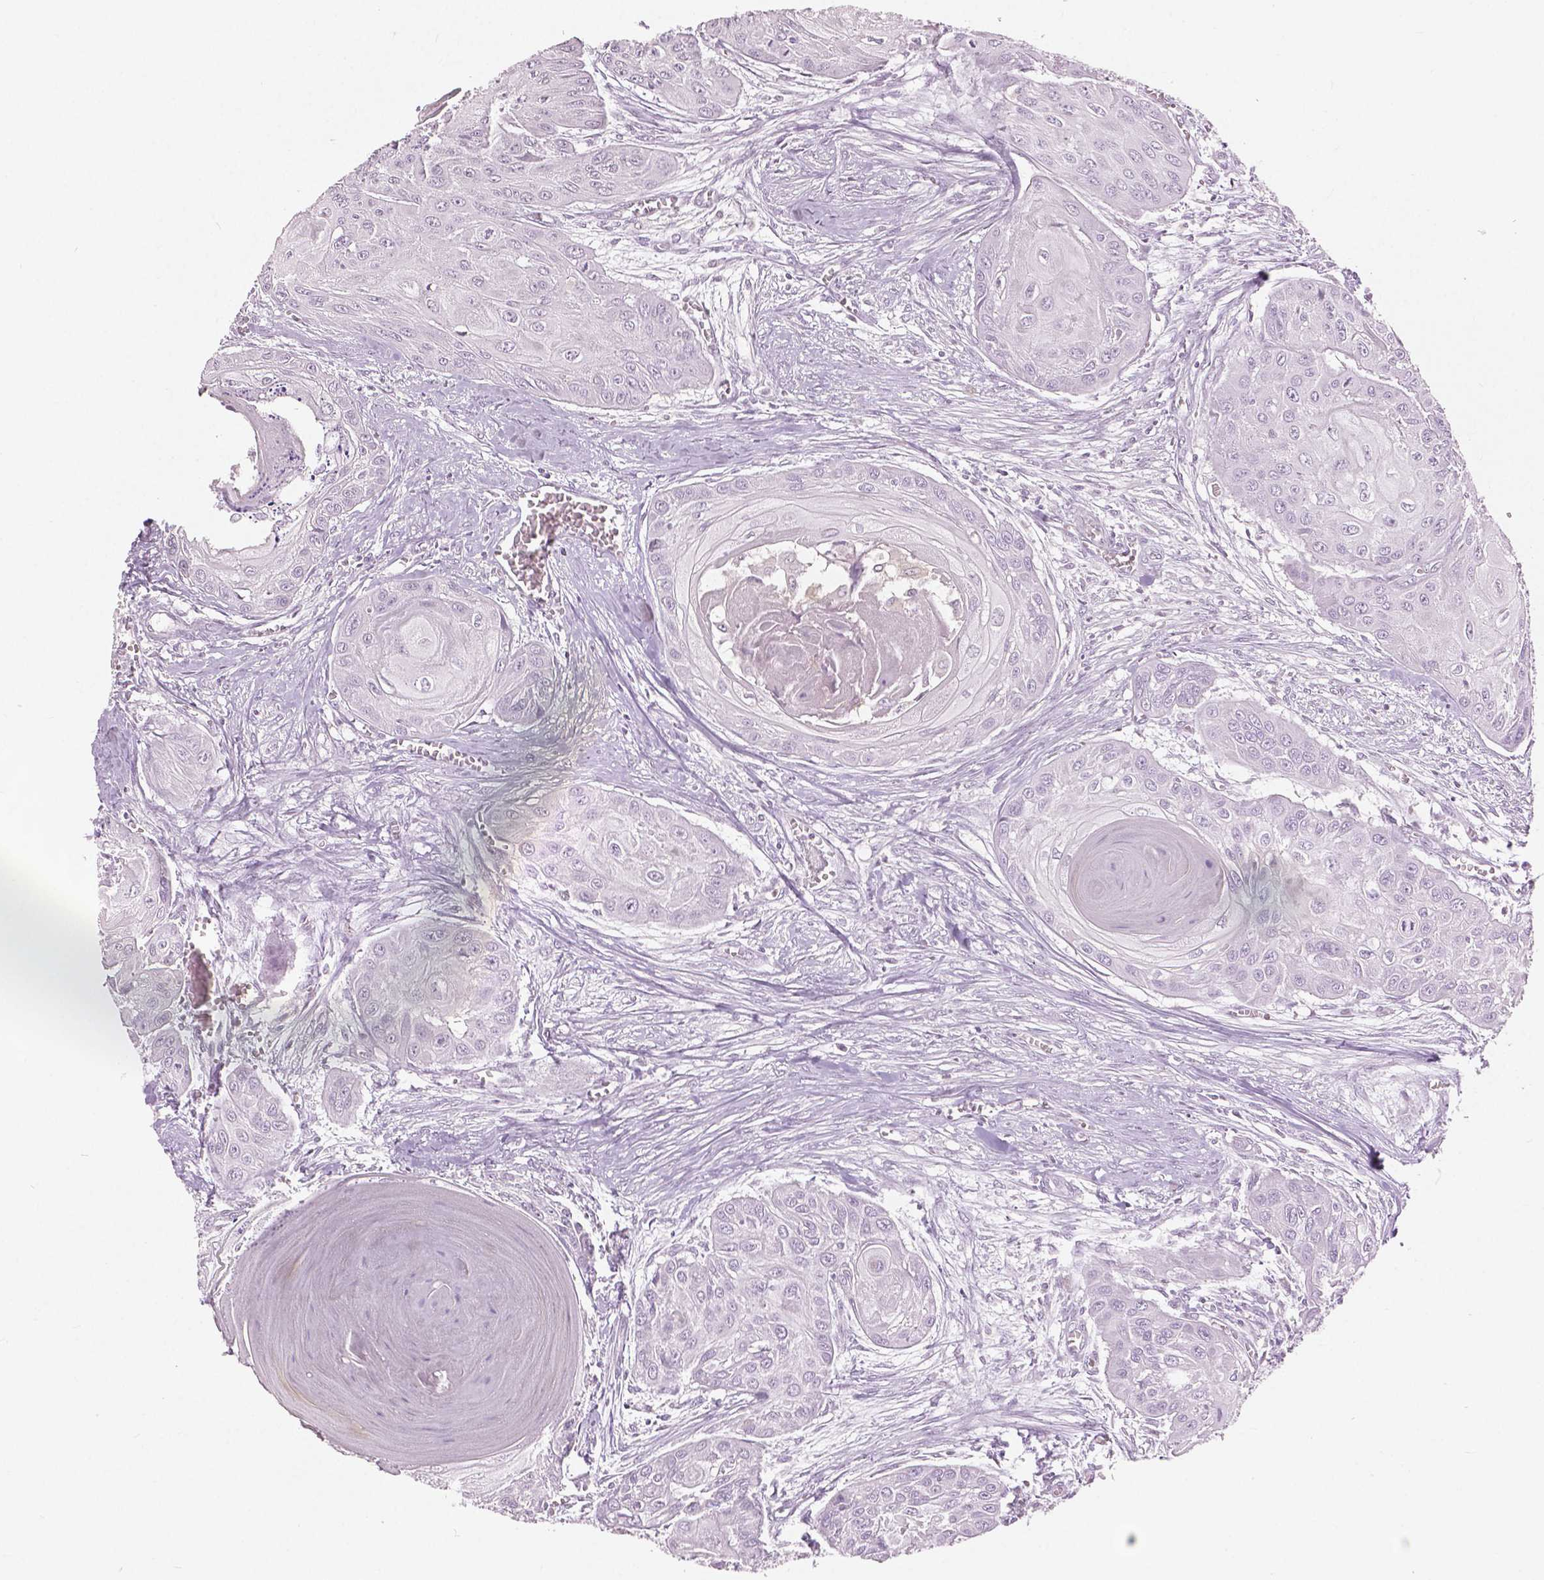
{"staining": {"intensity": "negative", "quantity": "none", "location": "none"}, "tissue": "head and neck cancer", "cell_type": "Tumor cells", "image_type": "cancer", "snomed": [{"axis": "morphology", "description": "Squamous cell carcinoma, NOS"}, {"axis": "topography", "description": "Oral tissue"}, {"axis": "topography", "description": "Head-Neck"}], "caption": "Human head and neck cancer (squamous cell carcinoma) stained for a protein using immunohistochemistry exhibits no positivity in tumor cells.", "gene": "GALM", "patient": {"sex": "male", "age": 71}}